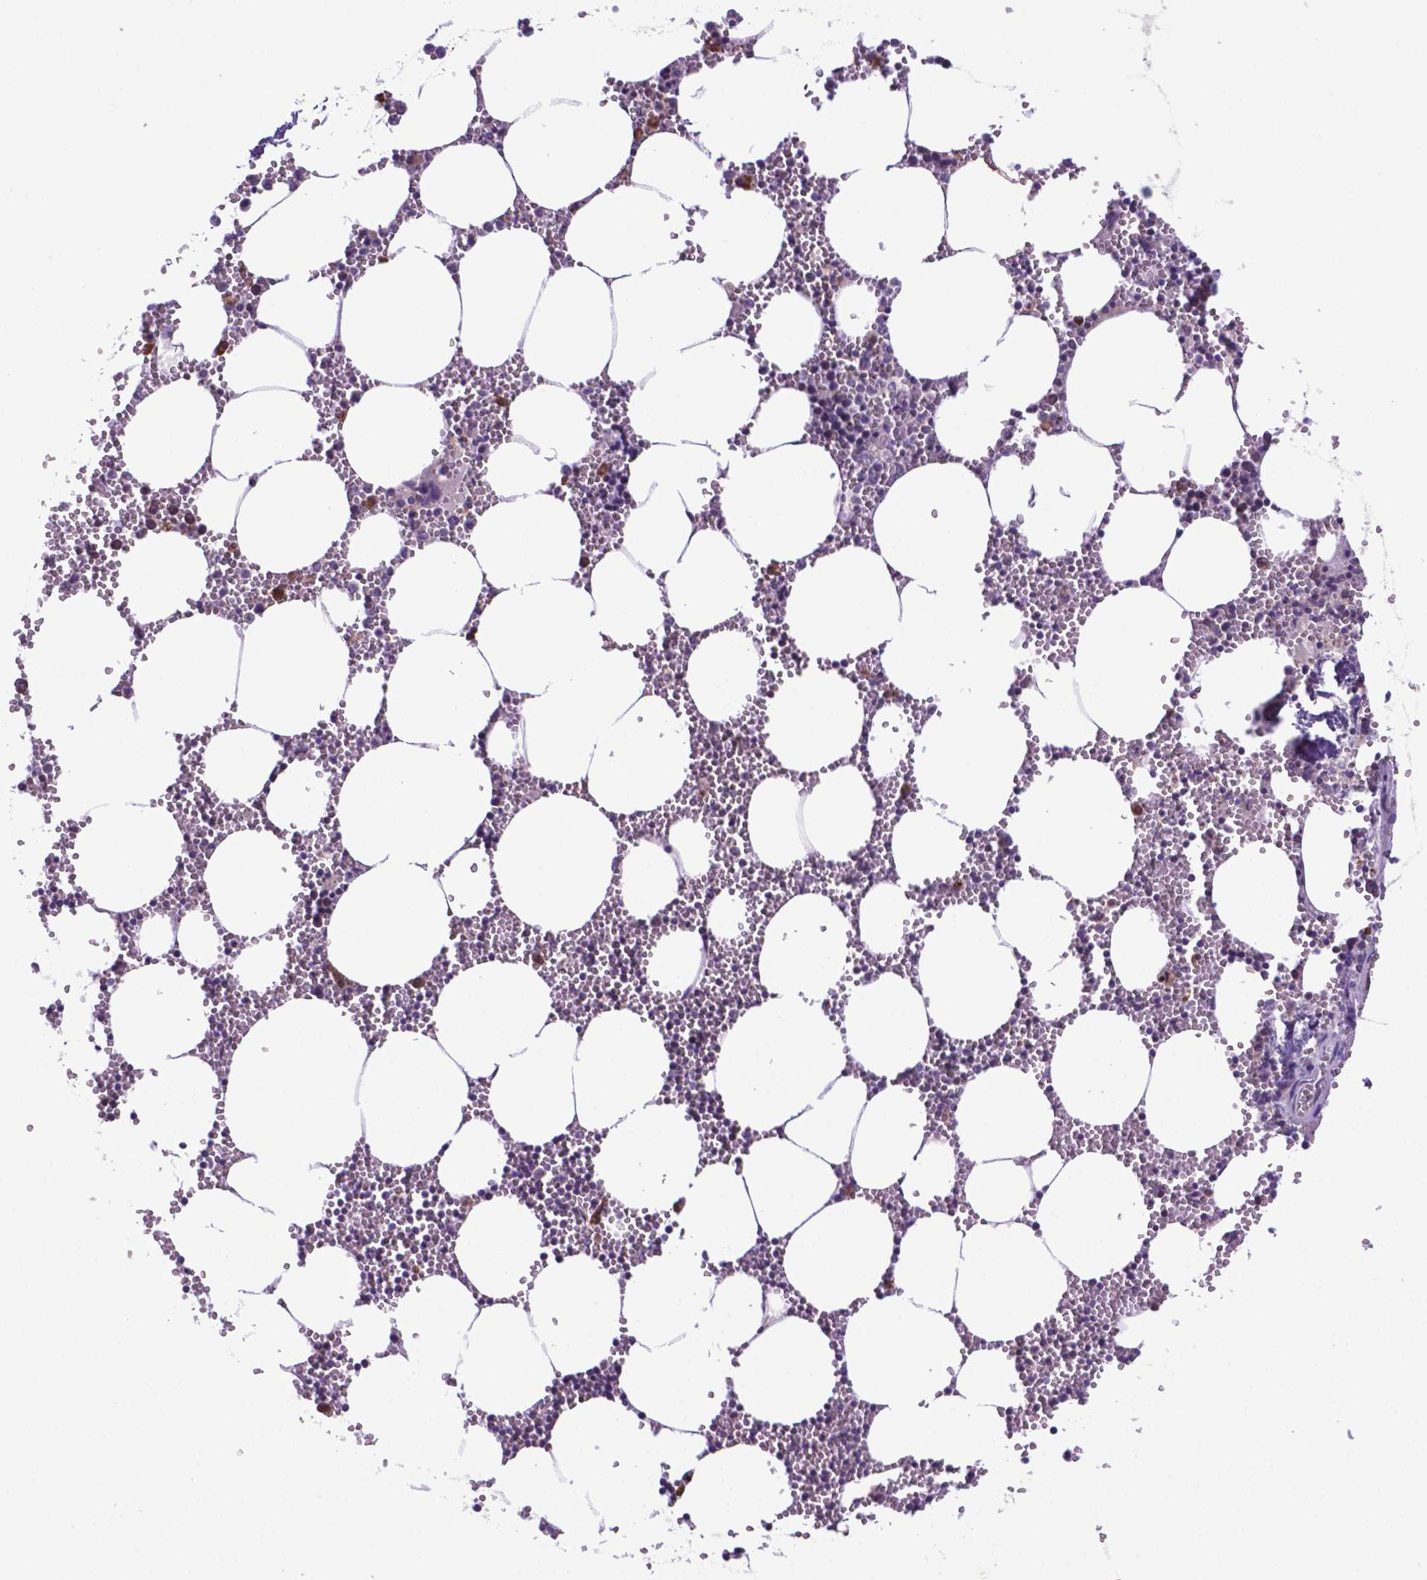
{"staining": {"intensity": "moderate", "quantity": "25%-75%", "location": "cytoplasmic/membranous,nuclear"}, "tissue": "bone marrow", "cell_type": "Hematopoietic cells", "image_type": "normal", "snomed": [{"axis": "morphology", "description": "Normal tissue, NOS"}, {"axis": "topography", "description": "Bone marrow"}], "caption": "Protein expression analysis of benign human bone marrow reveals moderate cytoplasmic/membranous,nuclear staining in approximately 25%-75% of hematopoietic cells.", "gene": "ENSG00000269590", "patient": {"sex": "male", "age": 54}}